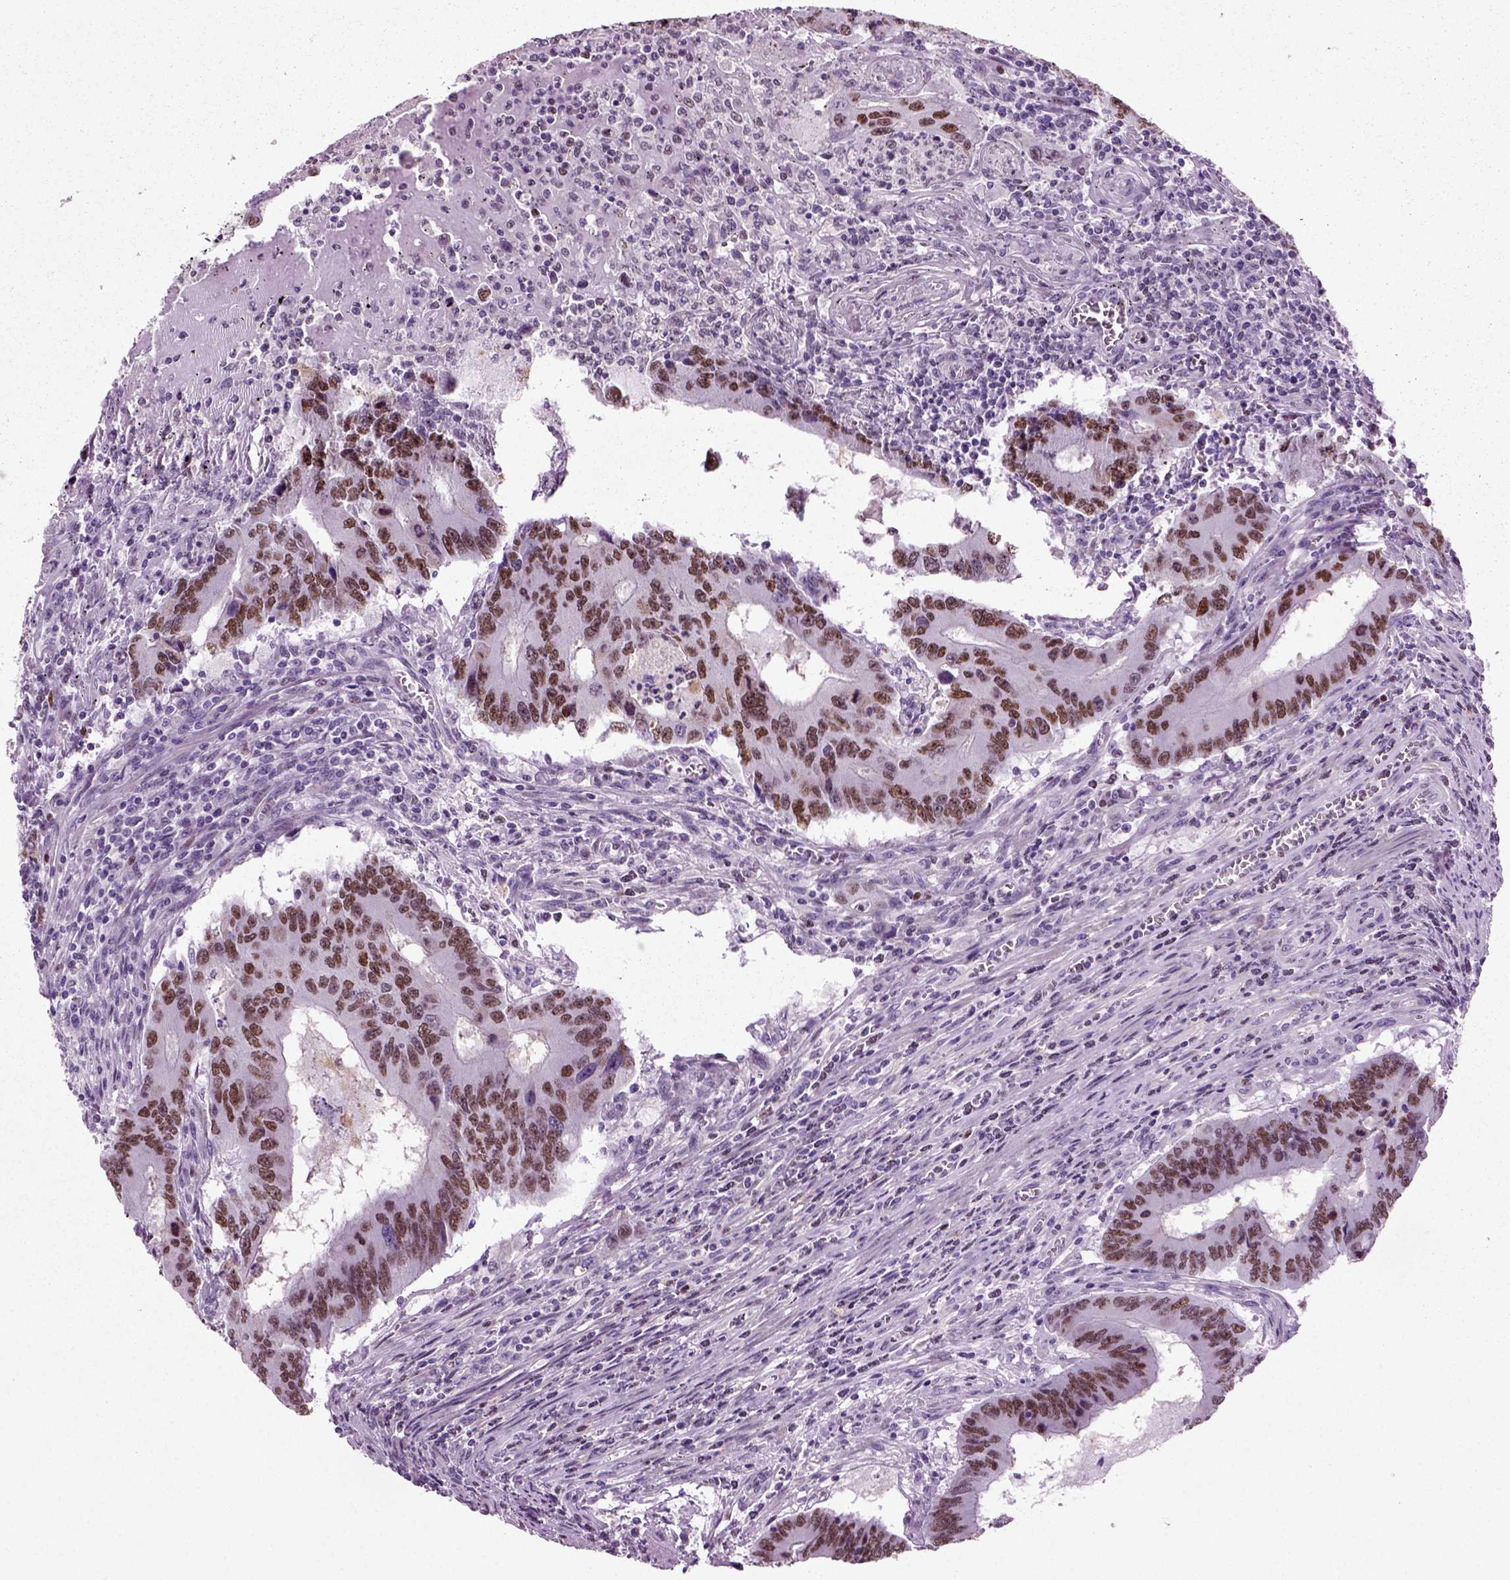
{"staining": {"intensity": "strong", "quantity": "25%-75%", "location": "nuclear"}, "tissue": "colorectal cancer", "cell_type": "Tumor cells", "image_type": "cancer", "snomed": [{"axis": "morphology", "description": "Adenocarcinoma, NOS"}, {"axis": "topography", "description": "Colon"}], "caption": "A histopathology image of colorectal cancer (adenocarcinoma) stained for a protein displays strong nuclear brown staining in tumor cells.", "gene": "ARID3A", "patient": {"sex": "male", "age": 53}}